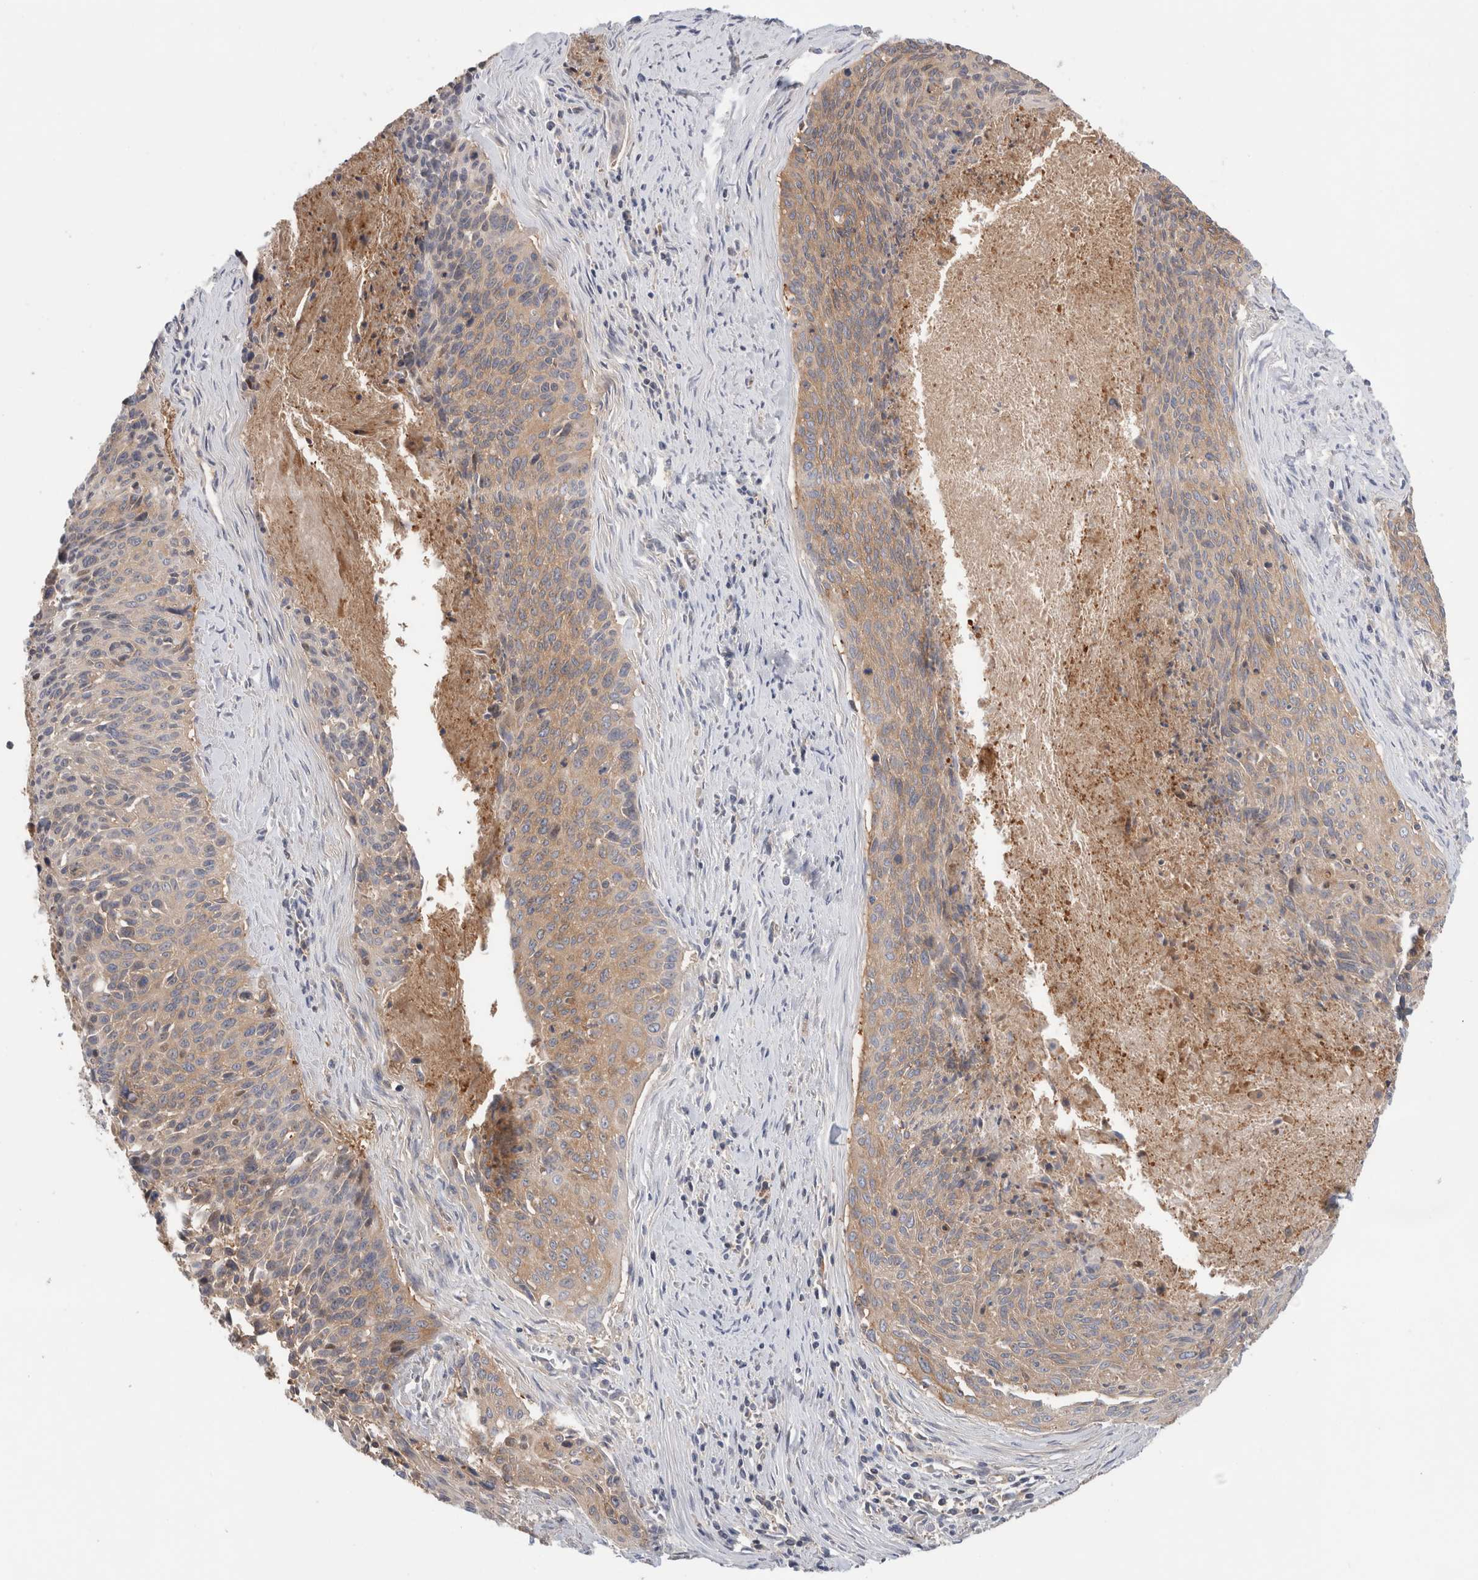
{"staining": {"intensity": "weak", "quantity": ">75%", "location": "cytoplasmic/membranous"}, "tissue": "cervical cancer", "cell_type": "Tumor cells", "image_type": "cancer", "snomed": [{"axis": "morphology", "description": "Squamous cell carcinoma, NOS"}, {"axis": "topography", "description": "Cervix"}], "caption": "DAB (3,3'-diaminobenzidine) immunohistochemical staining of cervical squamous cell carcinoma exhibits weak cytoplasmic/membranous protein staining in approximately >75% of tumor cells. The staining is performed using DAB brown chromogen to label protein expression. The nuclei are counter-stained blue using hematoxylin.", "gene": "KLHL14", "patient": {"sex": "female", "age": 55}}